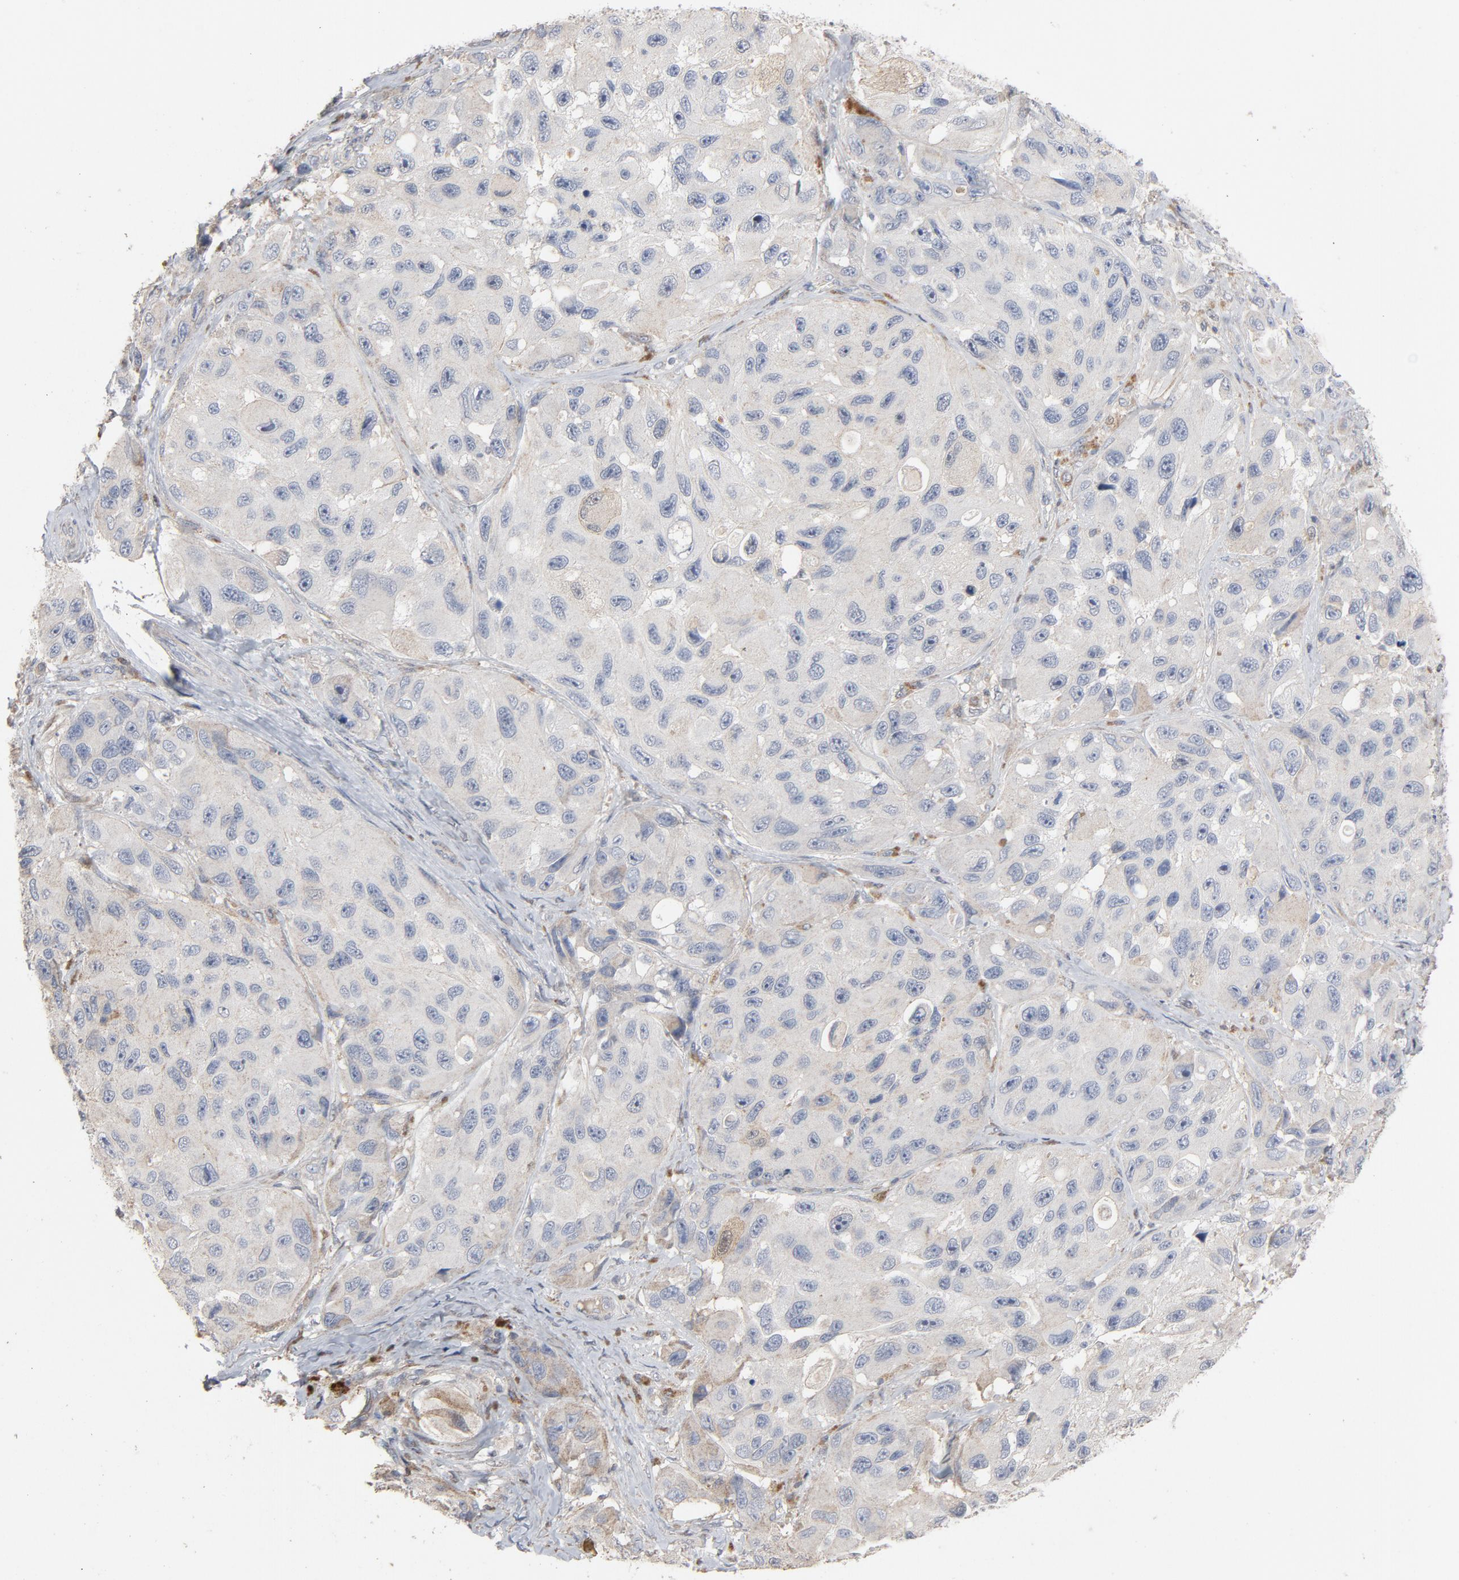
{"staining": {"intensity": "weak", "quantity": "<25%", "location": "cytoplasmic/membranous"}, "tissue": "melanoma", "cell_type": "Tumor cells", "image_type": "cancer", "snomed": [{"axis": "morphology", "description": "Malignant melanoma, NOS"}, {"axis": "topography", "description": "Skin"}], "caption": "Tumor cells are negative for brown protein staining in melanoma. The staining is performed using DAB (3,3'-diaminobenzidine) brown chromogen with nuclei counter-stained in using hematoxylin.", "gene": "CDK6", "patient": {"sex": "female", "age": 73}}